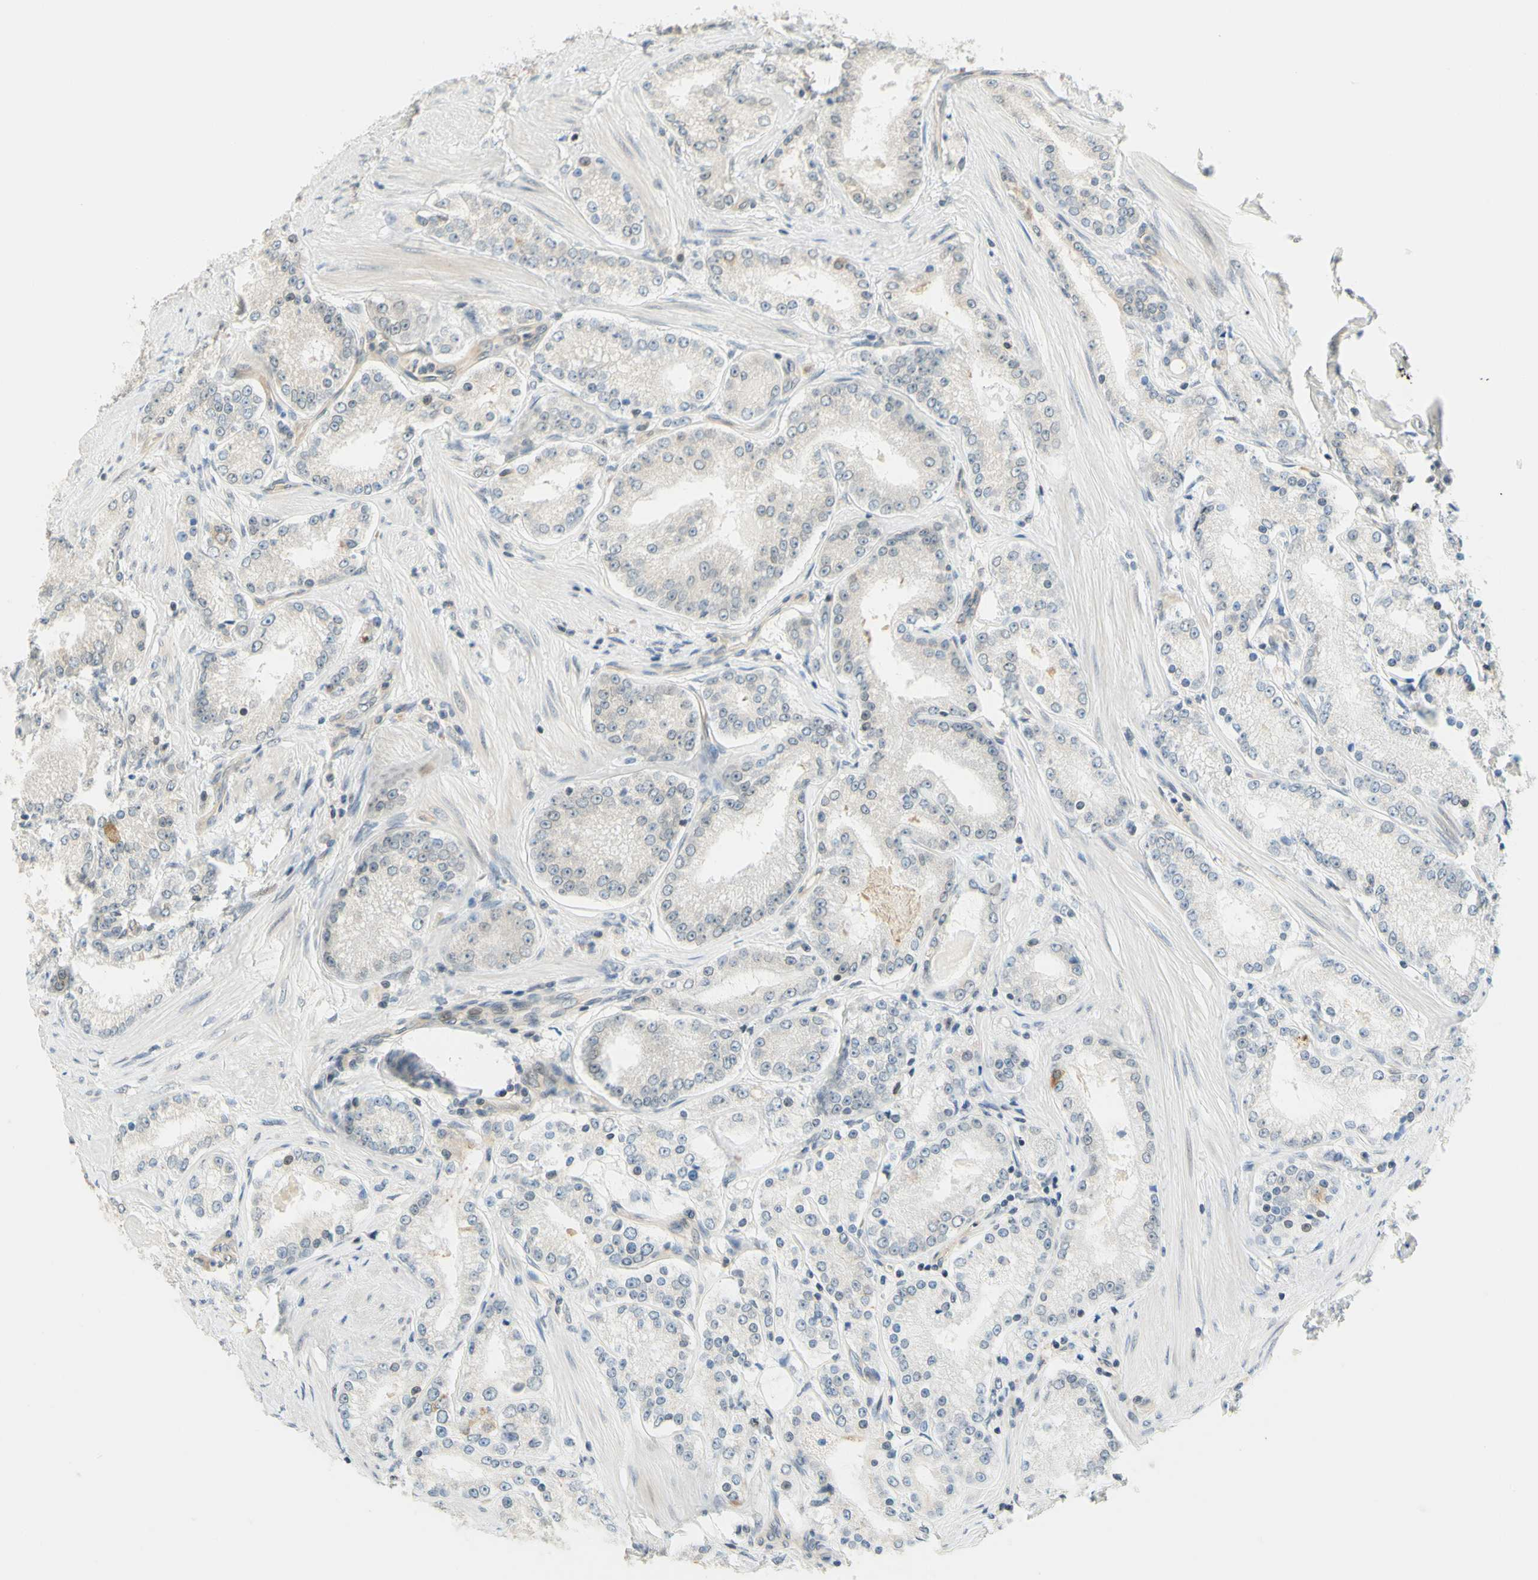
{"staining": {"intensity": "negative", "quantity": "none", "location": "none"}, "tissue": "prostate cancer", "cell_type": "Tumor cells", "image_type": "cancer", "snomed": [{"axis": "morphology", "description": "Adenocarcinoma, Low grade"}, {"axis": "topography", "description": "Prostate"}], "caption": "Micrograph shows no protein positivity in tumor cells of prostate cancer (low-grade adenocarcinoma) tissue.", "gene": "C2CD2L", "patient": {"sex": "male", "age": 63}}